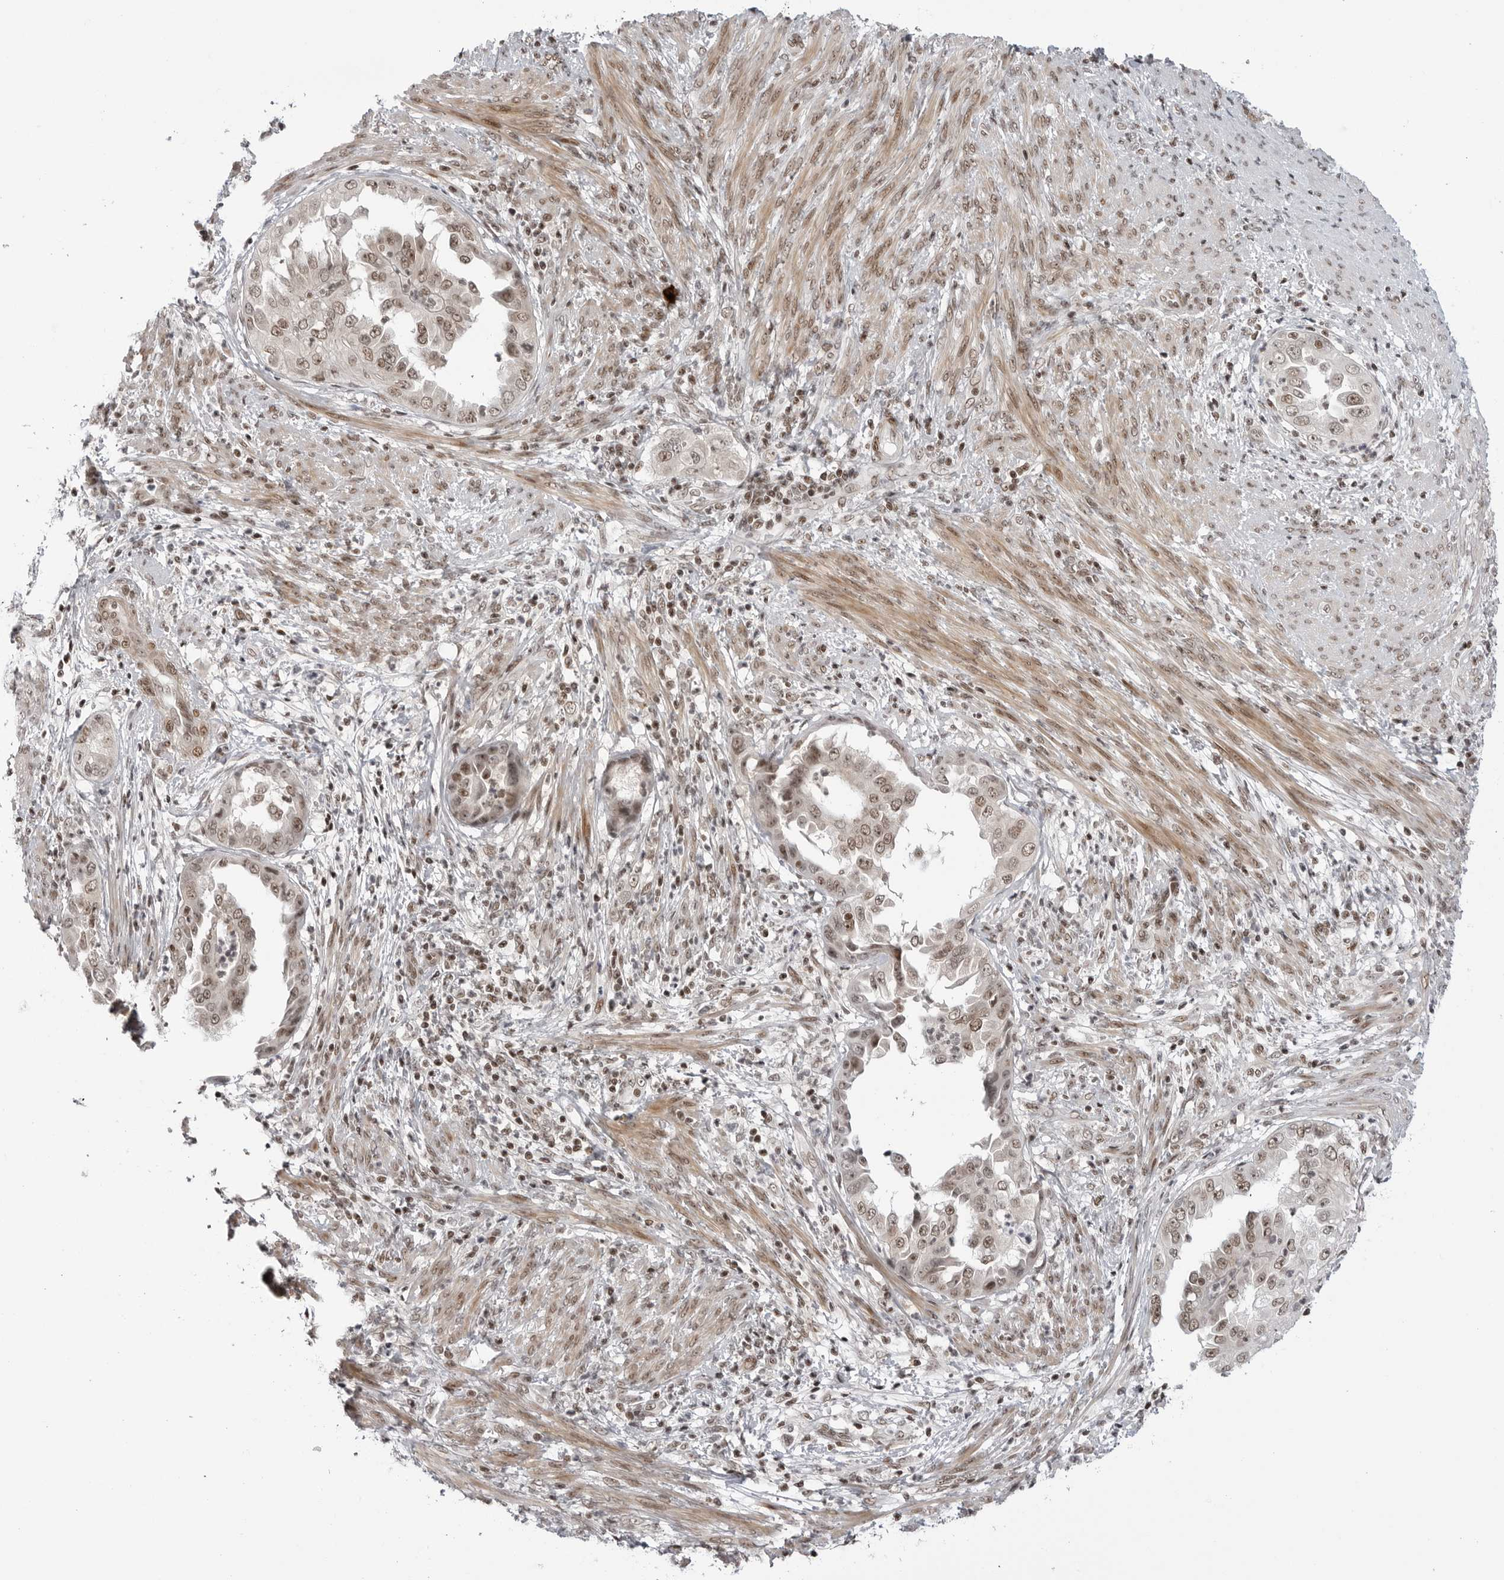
{"staining": {"intensity": "weak", "quantity": ">75%", "location": "nuclear"}, "tissue": "endometrial cancer", "cell_type": "Tumor cells", "image_type": "cancer", "snomed": [{"axis": "morphology", "description": "Adenocarcinoma, NOS"}, {"axis": "topography", "description": "Endometrium"}], "caption": "Adenocarcinoma (endometrial) was stained to show a protein in brown. There is low levels of weak nuclear expression in about >75% of tumor cells.", "gene": "TRIM66", "patient": {"sex": "female", "age": 85}}